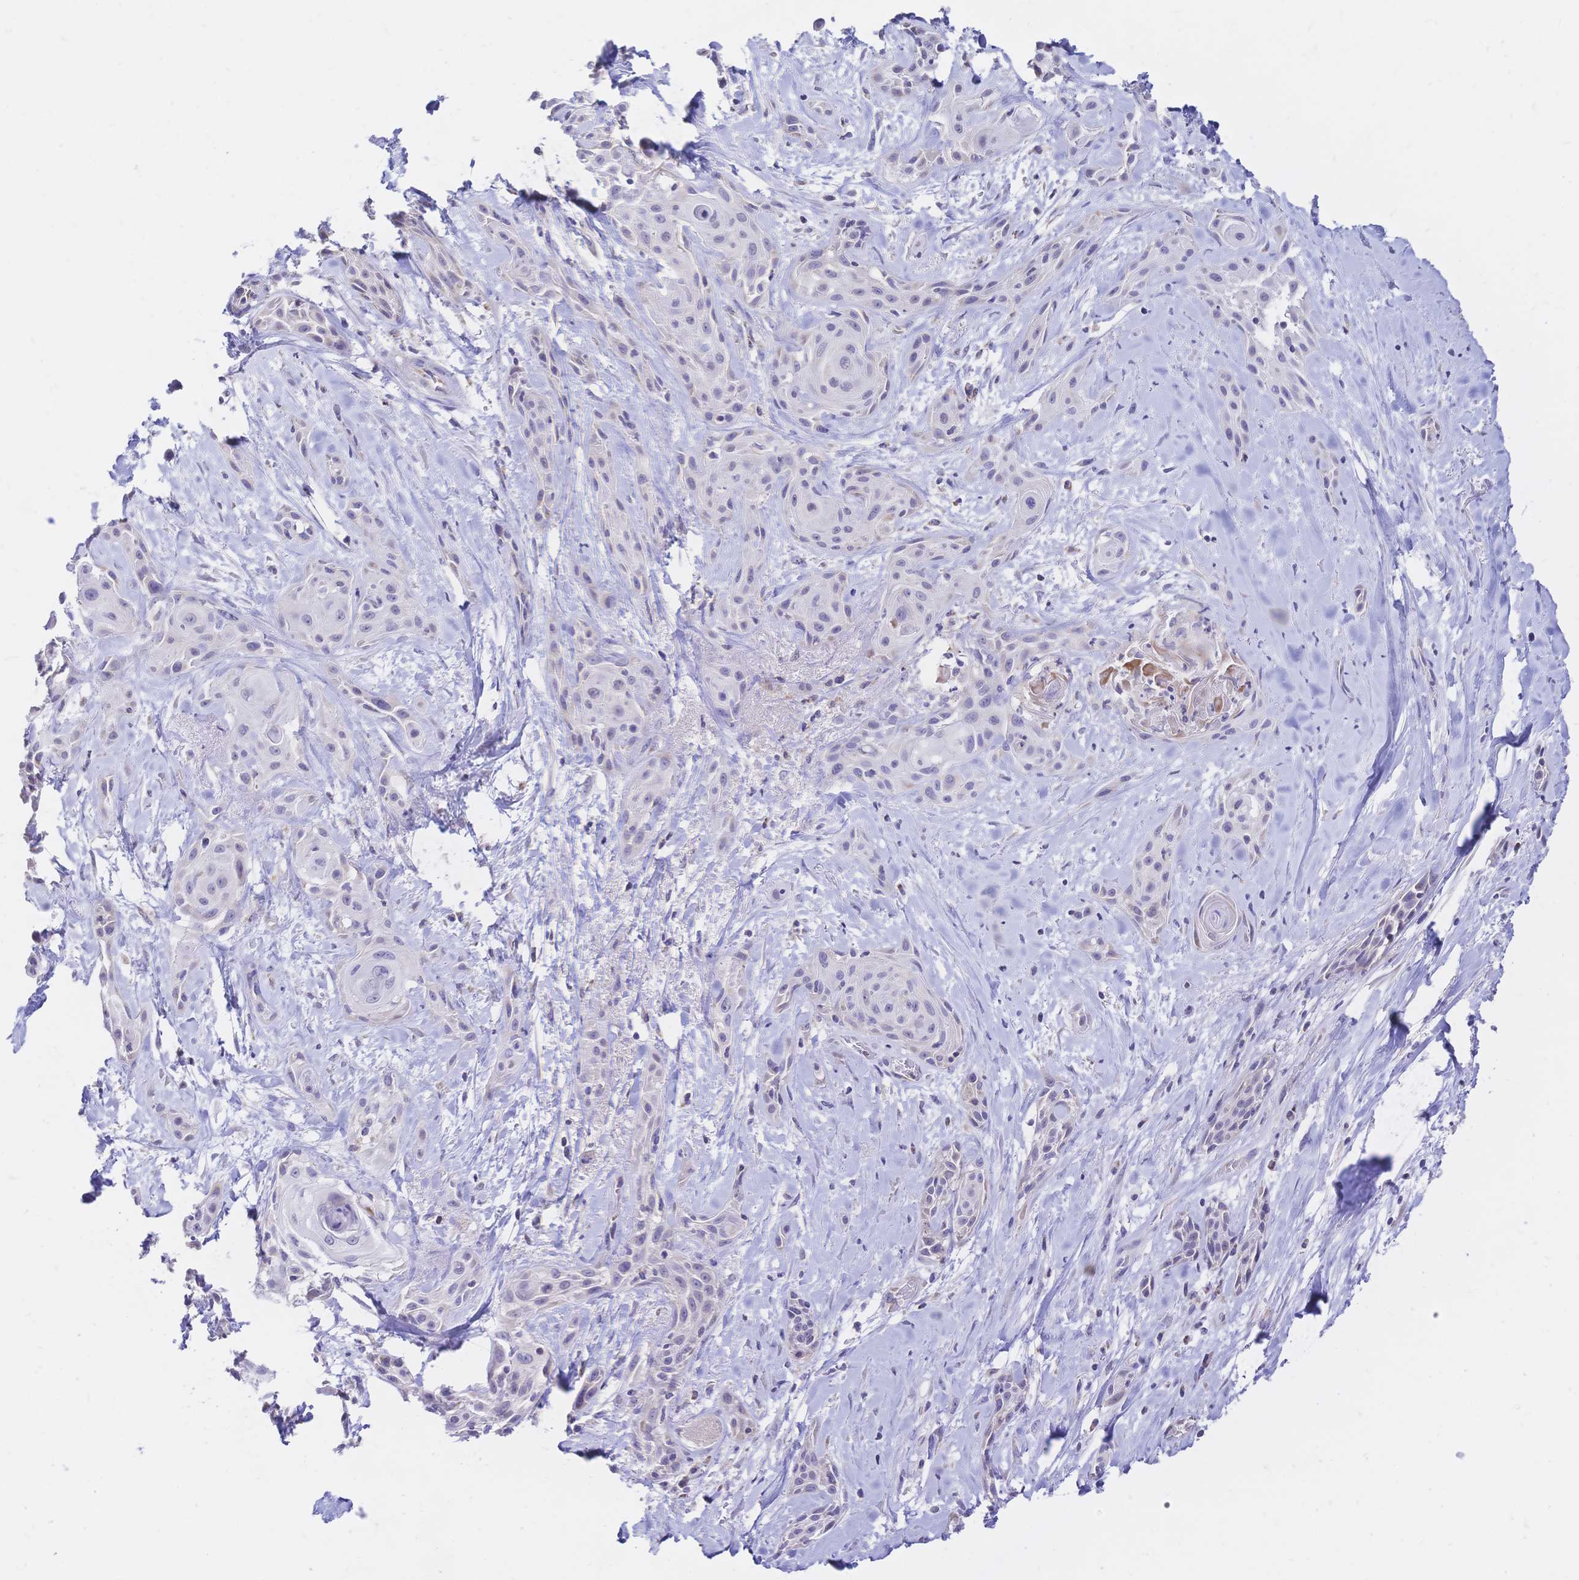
{"staining": {"intensity": "negative", "quantity": "none", "location": "none"}, "tissue": "skin cancer", "cell_type": "Tumor cells", "image_type": "cancer", "snomed": [{"axis": "morphology", "description": "Squamous cell carcinoma, NOS"}, {"axis": "topography", "description": "Skin"}, {"axis": "topography", "description": "Anal"}], "caption": "There is no significant expression in tumor cells of skin cancer (squamous cell carcinoma).", "gene": "CLEC18B", "patient": {"sex": "male", "age": 64}}